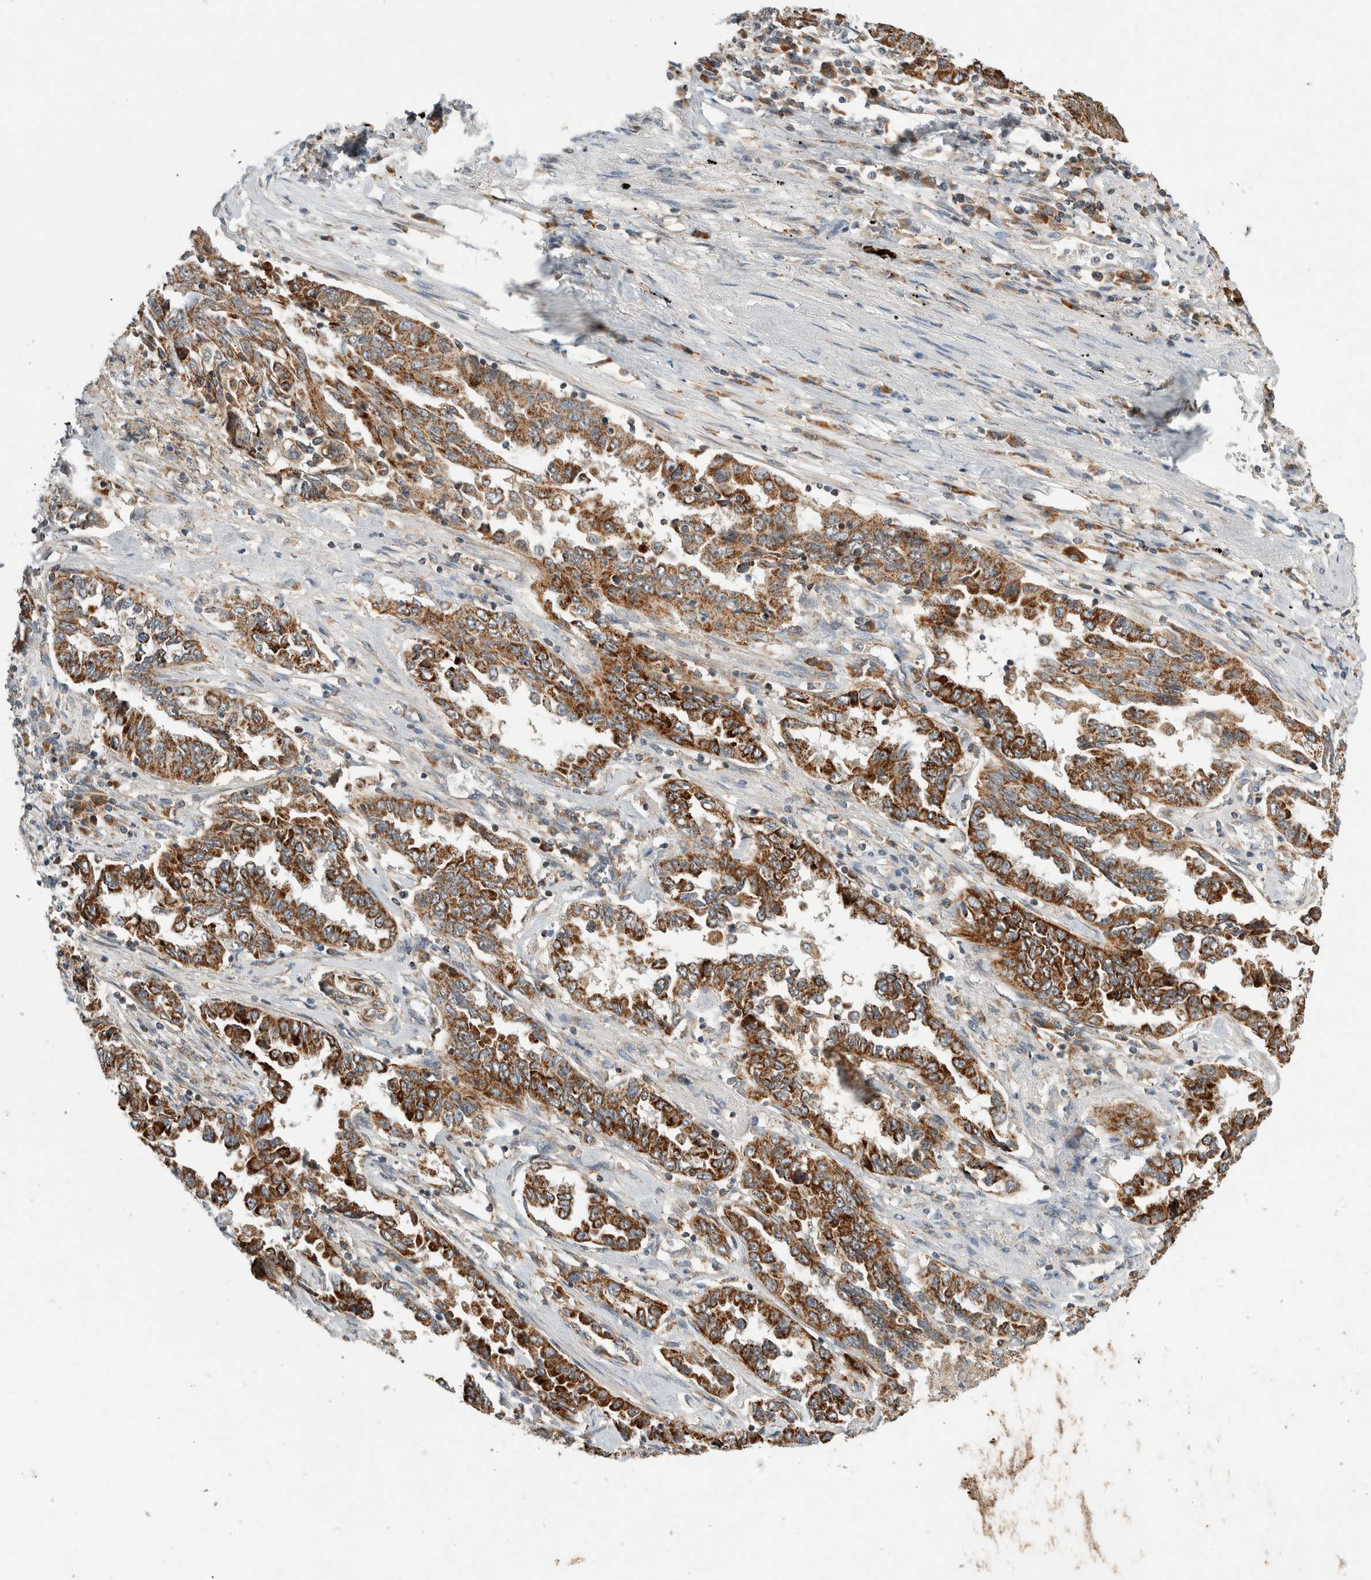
{"staining": {"intensity": "strong", "quantity": ">75%", "location": "cytoplasmic/membranous"}, "tissue": "lung cancer", "cell_type": "Tumor cells", "image_type": "cancer", "snomed": [{"axis": "morphology", "description": "Adenocarcinoma, NOS"}, {"axis": "topography", "description": "Lung"}], "caption": "Adenocarcinoma (lung) stained for a protein displays strong cytoplasmic/membranous positivity in tumor cells. Immunohistochemistry stains the protein of interest in brown and the nuclei are stained blue.", "gene": "AMPD1", "patient": {"sex": "female", "age": 51}}